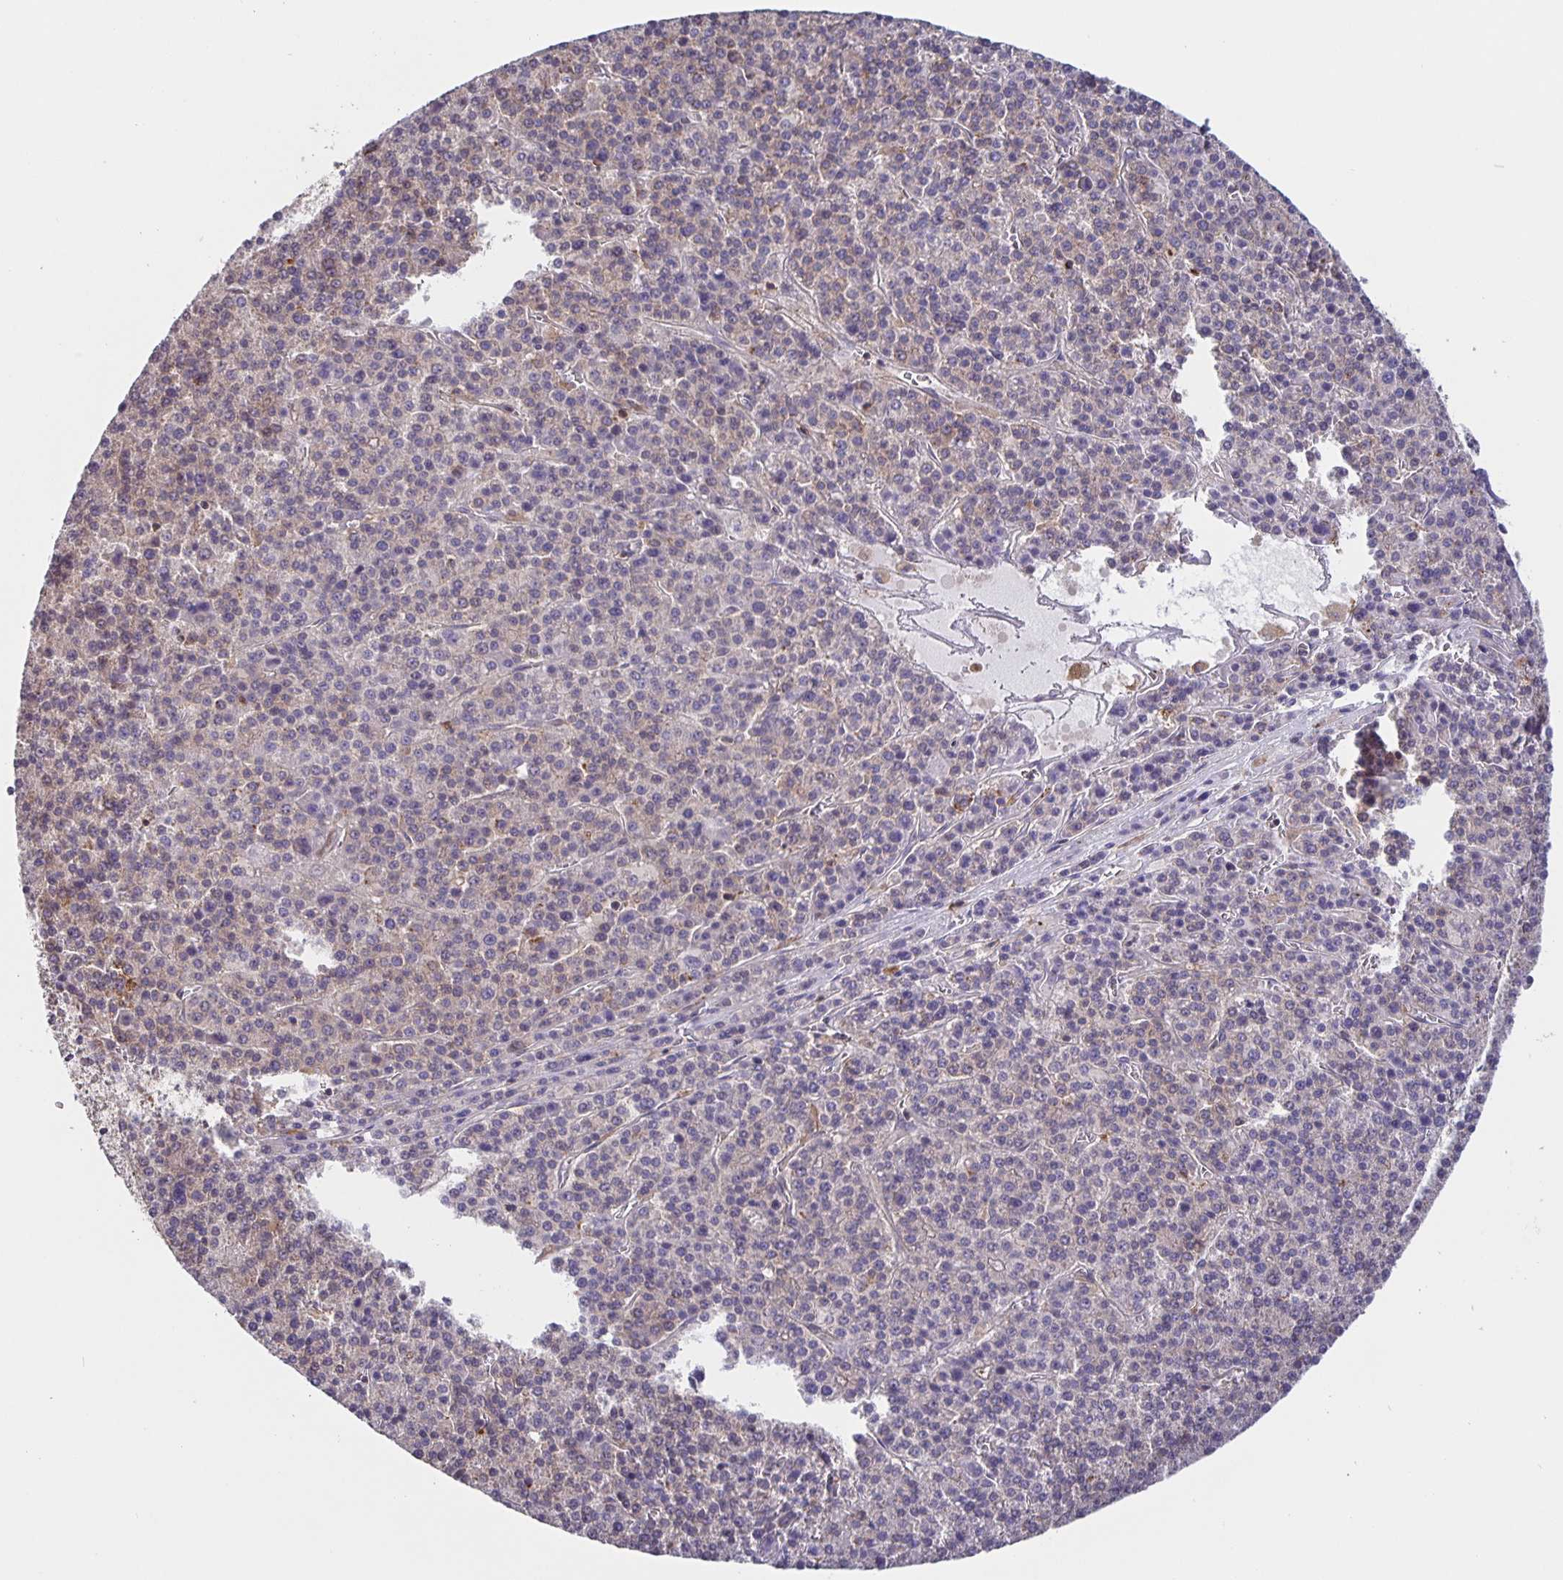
{"staining": {"intensity": "negative", "quantity": "none", "location": "none"}, "tissue": "liver cancer", "cell_type": "Tumor cells", "image_type": "cancer", "snomed": [{"axis": "morphology", "description": "Carcinoma, Hepatocellular, NOS"}, {"axis": "topography", "description": "Liver"}], "caption": "A high-resolution photomicrograph shows IHC staining of liver hepatocellular carcinoma, which exhibits no significant positivity in tumor cells.", "gene": "FEM1C", "patient": {"sex": "female", "age": 58}}